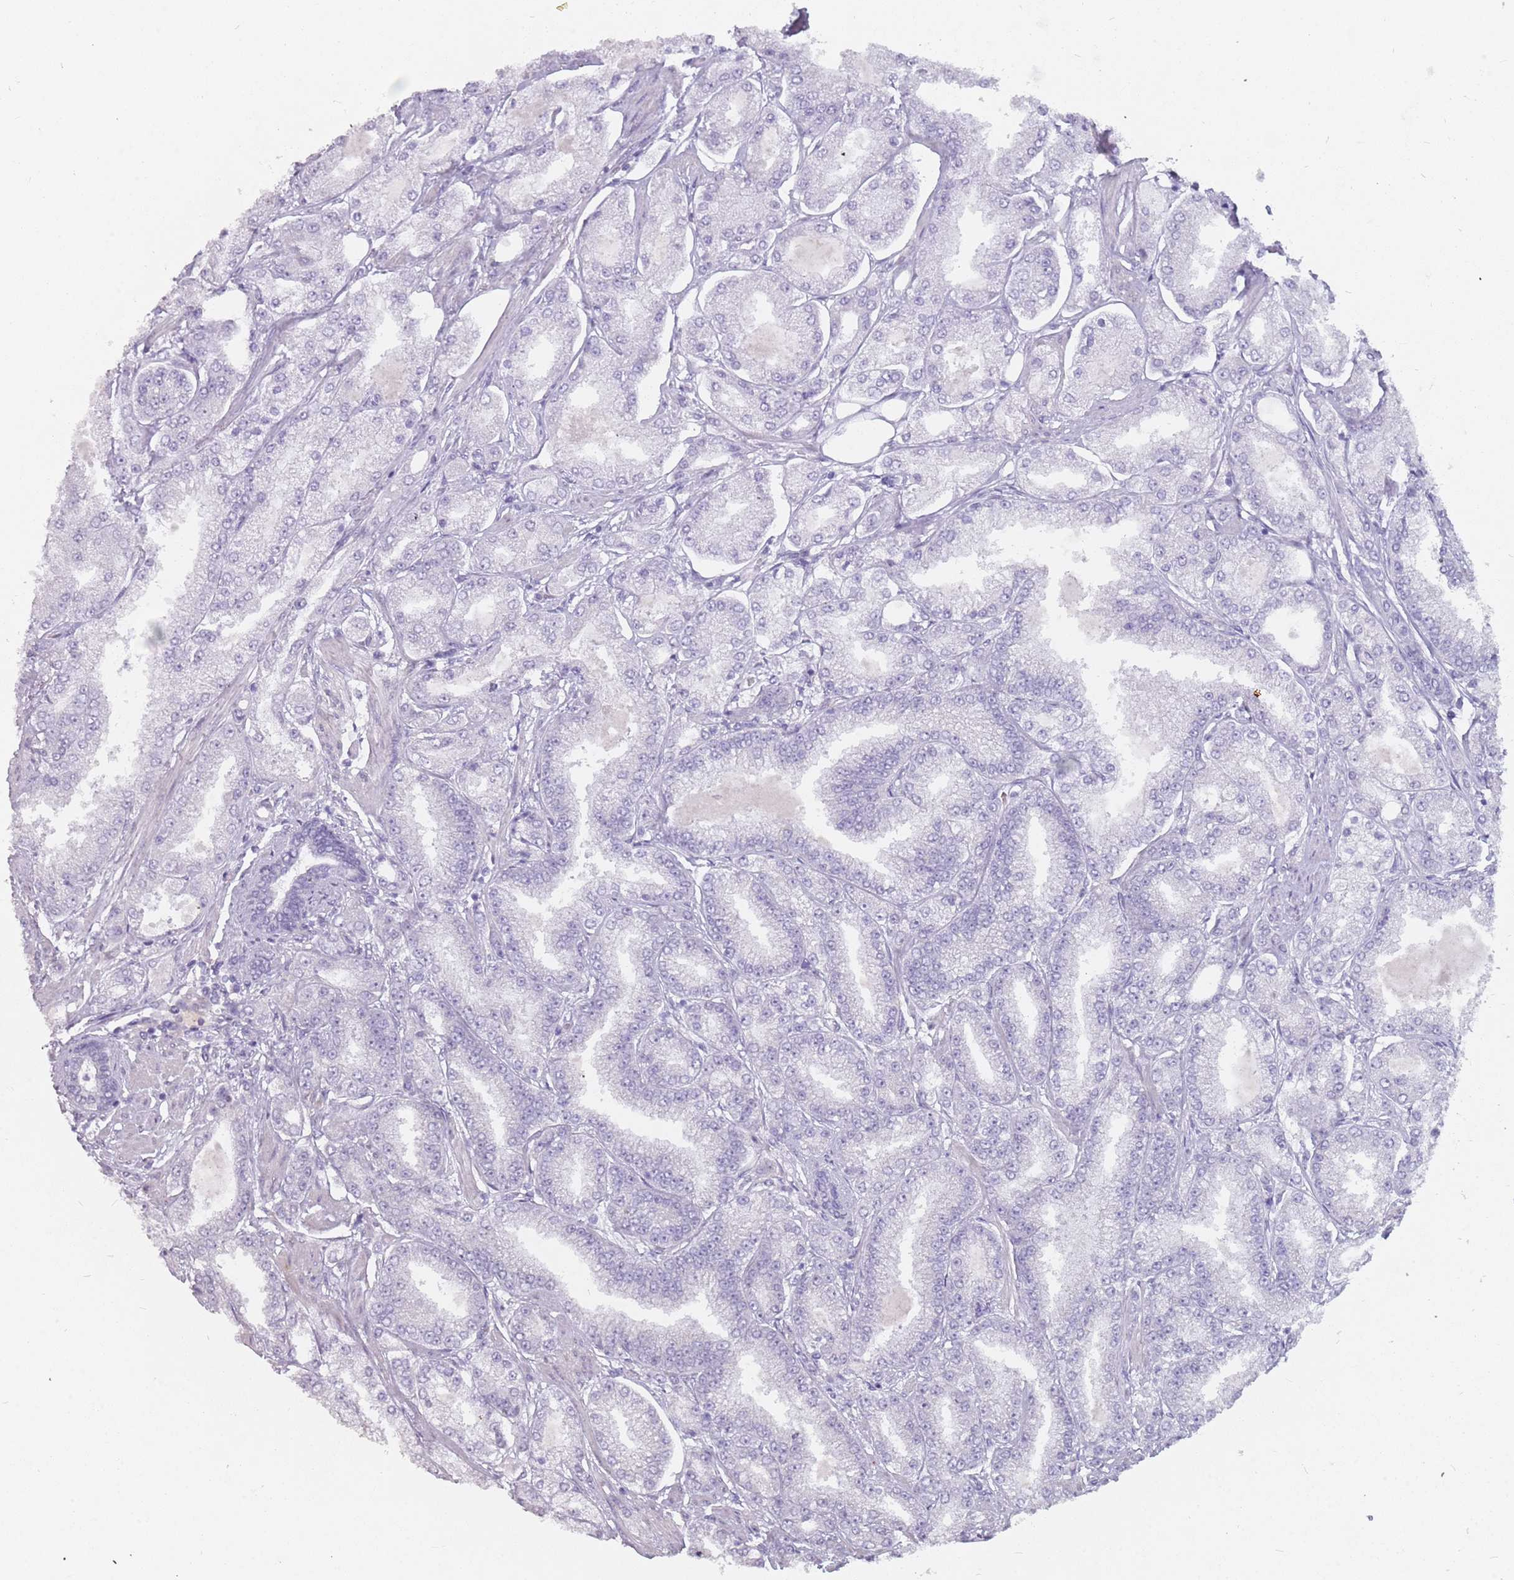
{"staining": {"intensity": "negative", "quantity": "none", "location": "none"}, "tissue": "prostate cancer", "cell_type": "Tumor cells", "image_type": "cancer", "snomed": [{"axis": "morphology", "description": "Adenocarcinoma, High grade"}, {"axis": "topography", "description": "Prostate"}], "caption": "Immunohistochemistry (IHC) micrograph of prostate adenocarcinoma (high-grade) stained for a protein (brown), which reveals no expression in tumor cells. Nuclei are stained in blue.", "gene": "DDX4", "patient": {"sex": "male", "age": 69}}